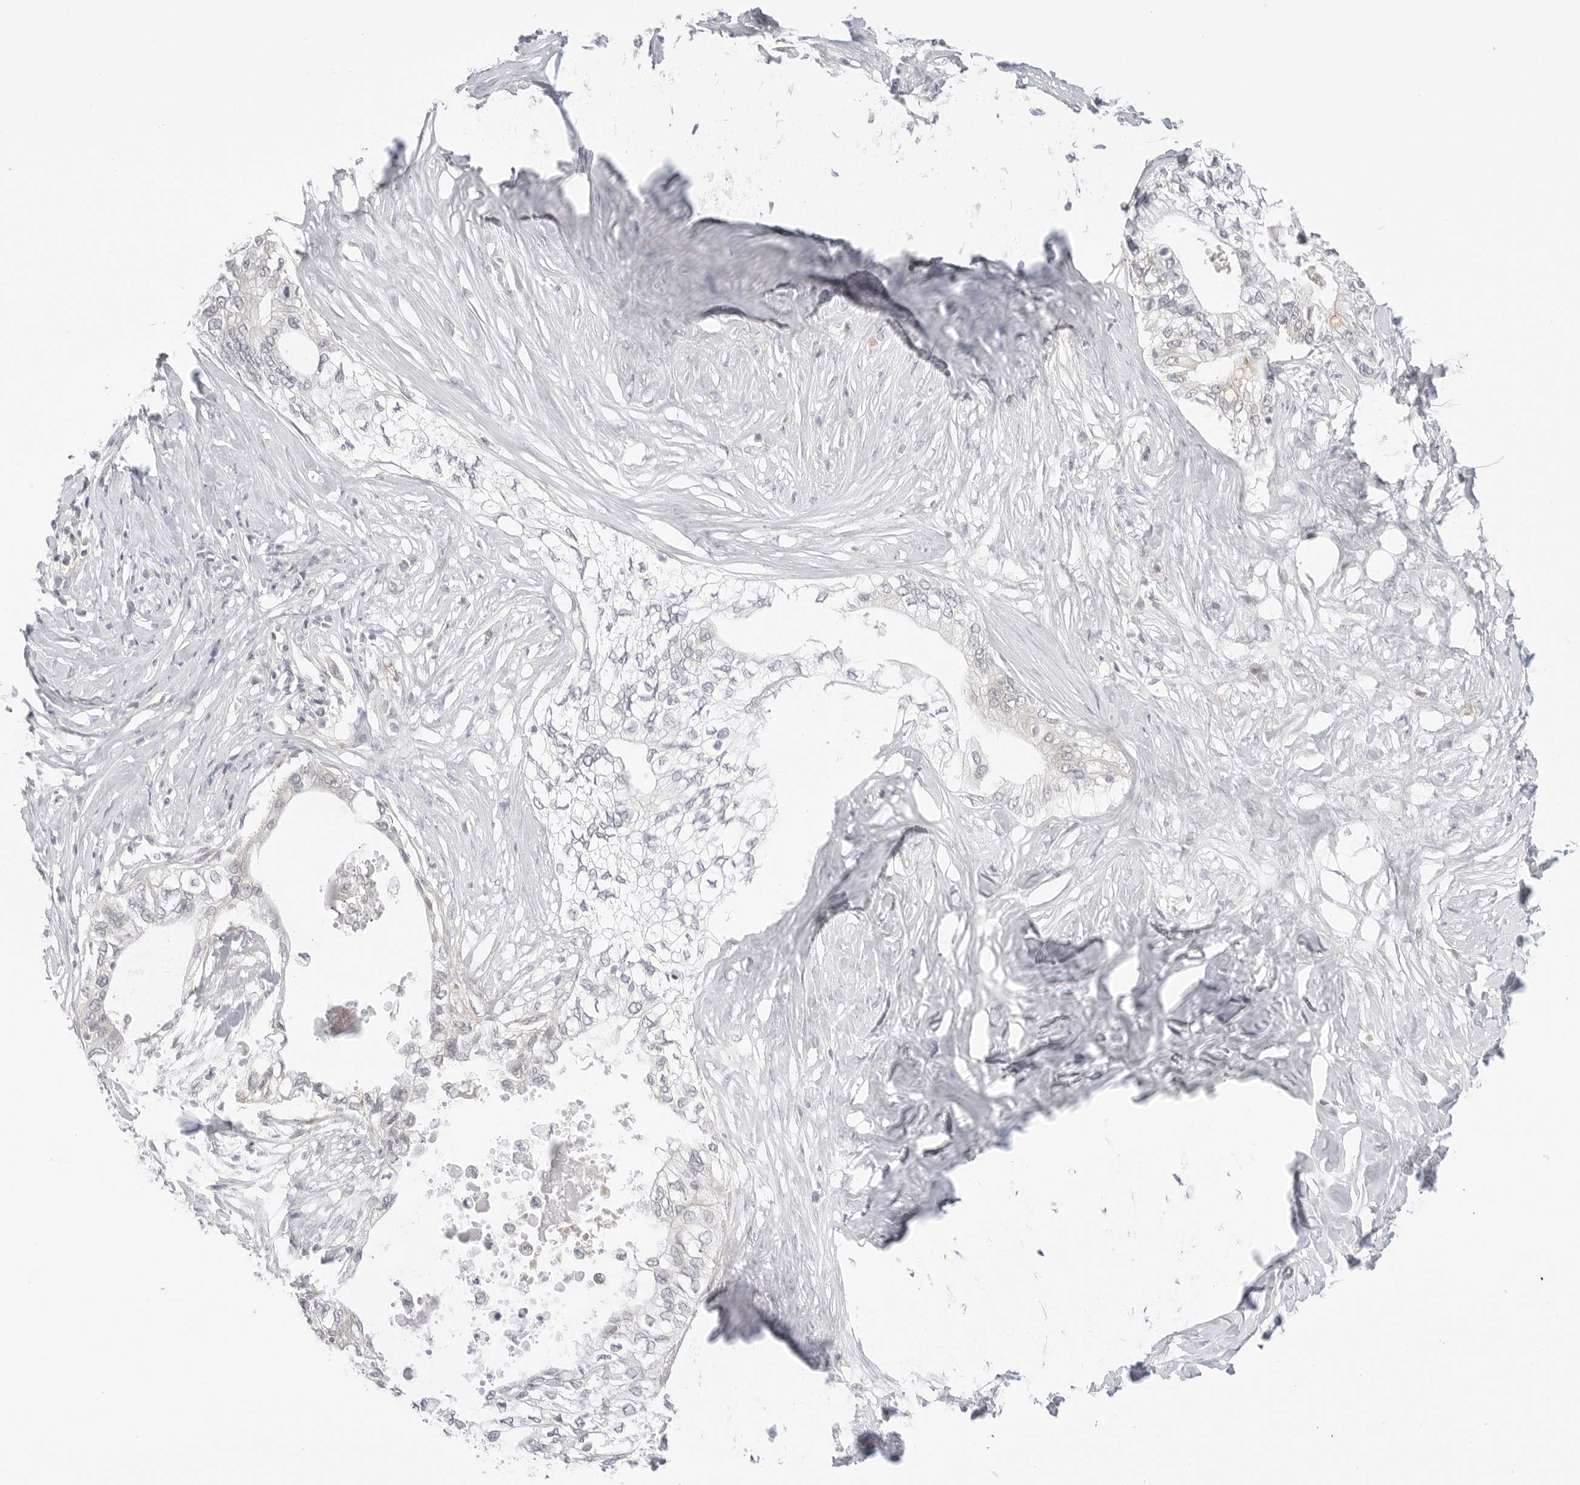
{"staining": {"intensity": "weak", "quantity": "<25%", "location": "cytoplasmic/membranous"}, "tissue": "pancreatic cancer", "cell_type": "Tumor cells", "image_type": "cancer", "snomed": [{"axis": "morphology", "description": "Normal tissue, NOS"}, {"axis": "morphology", "description": "Adenocarcinoma, NOS"}, {"axis": "topography", "description": "Pancreas"}, {"axis": "topography", "description": "Peripheral nerve tissue"}], "caption": "A photomicrograph of human adenocarcinoma (pancreatic) is negative for staining in tumor cells. (Stains: DAB IHC with hematoxylin counter stain, Microscopy: brightfield microscopy at high magnification).", "gene": "TCP1", "patient": {"sex": "male", "age": 59}}